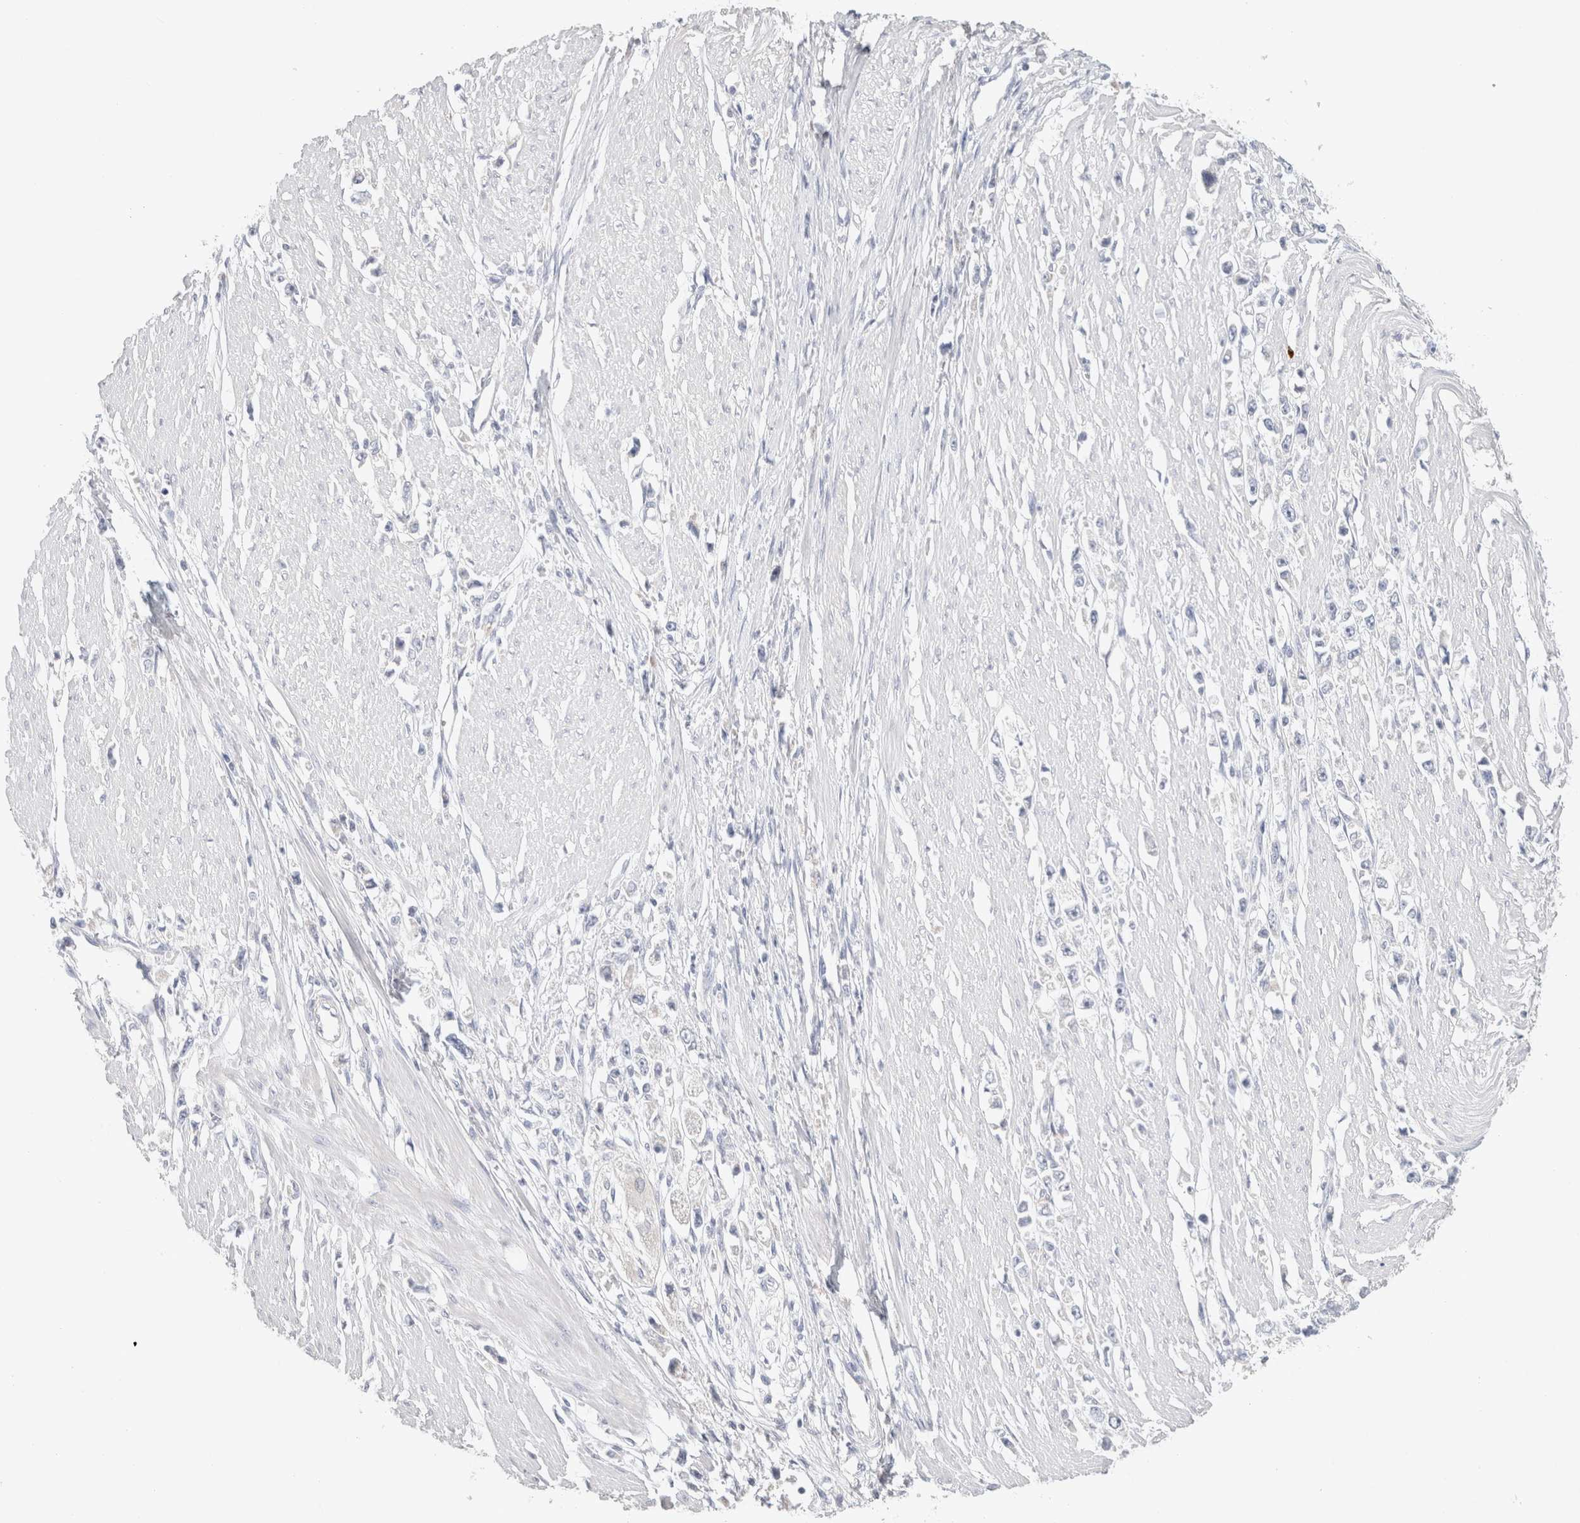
{"staining": {"intensity": "negative", "quantity": "none", "location": "none"}, "tissue": "stomach cancer", "cell_type": "Tumor cells", "image_type": "cancer", "snomed": [{"axis": "morphology", "description": "Adenocarcinoma, NOS"}, {"axis": "topography", "description": "Stomach"}], "caption": "There is no significant expression in tumor cells of stomach cancer.", "gene": "MPP2", "patient": {"sex": "female", "age": 59}}